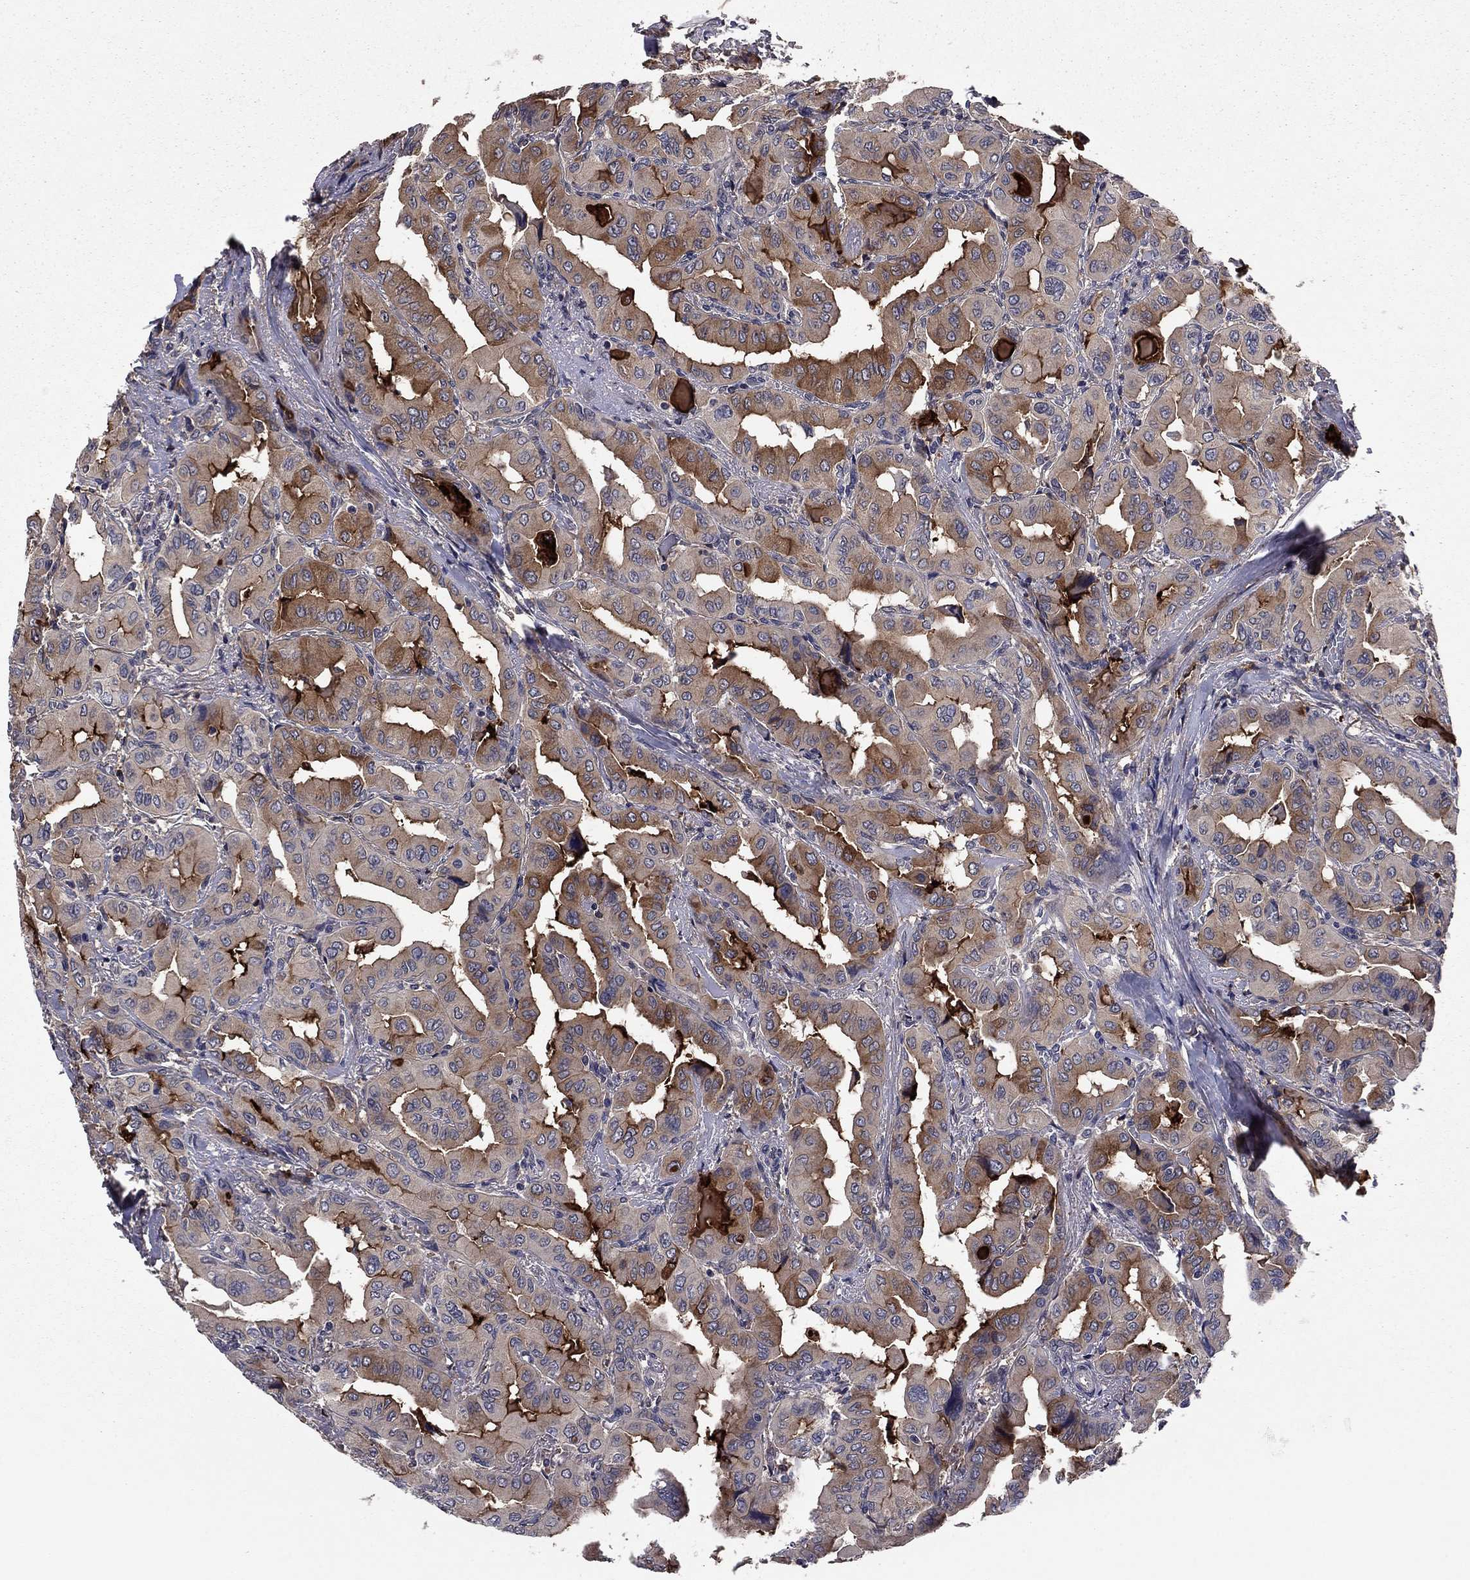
{"staining": {"intensity": "moderate", "quantity": "25%-75%", "location": "cytoplasmic/membranous"}, "tissue": "thyroid cancer", "cell_type": "Tumor cells", "image_type": "cancer", "snomed": [{"axis": "morphology", "description": "Normal tissue, NOS"}, {"axis": "morphology", "description": "Papillary adenocarcinoma, NOS"}, {"axis": "topography", "description": "Thyroid gland"}], "caption": "Approximately 25%-75% of tumor cells in thyroid cancer (papillary adenocarcinoma) exhibit moderate cytoplasmic/membranous protein expression as visualized by brown immunohistochemical staining.", "gene": "PROS1", "patient": {"sex": "female", "age": 66}}